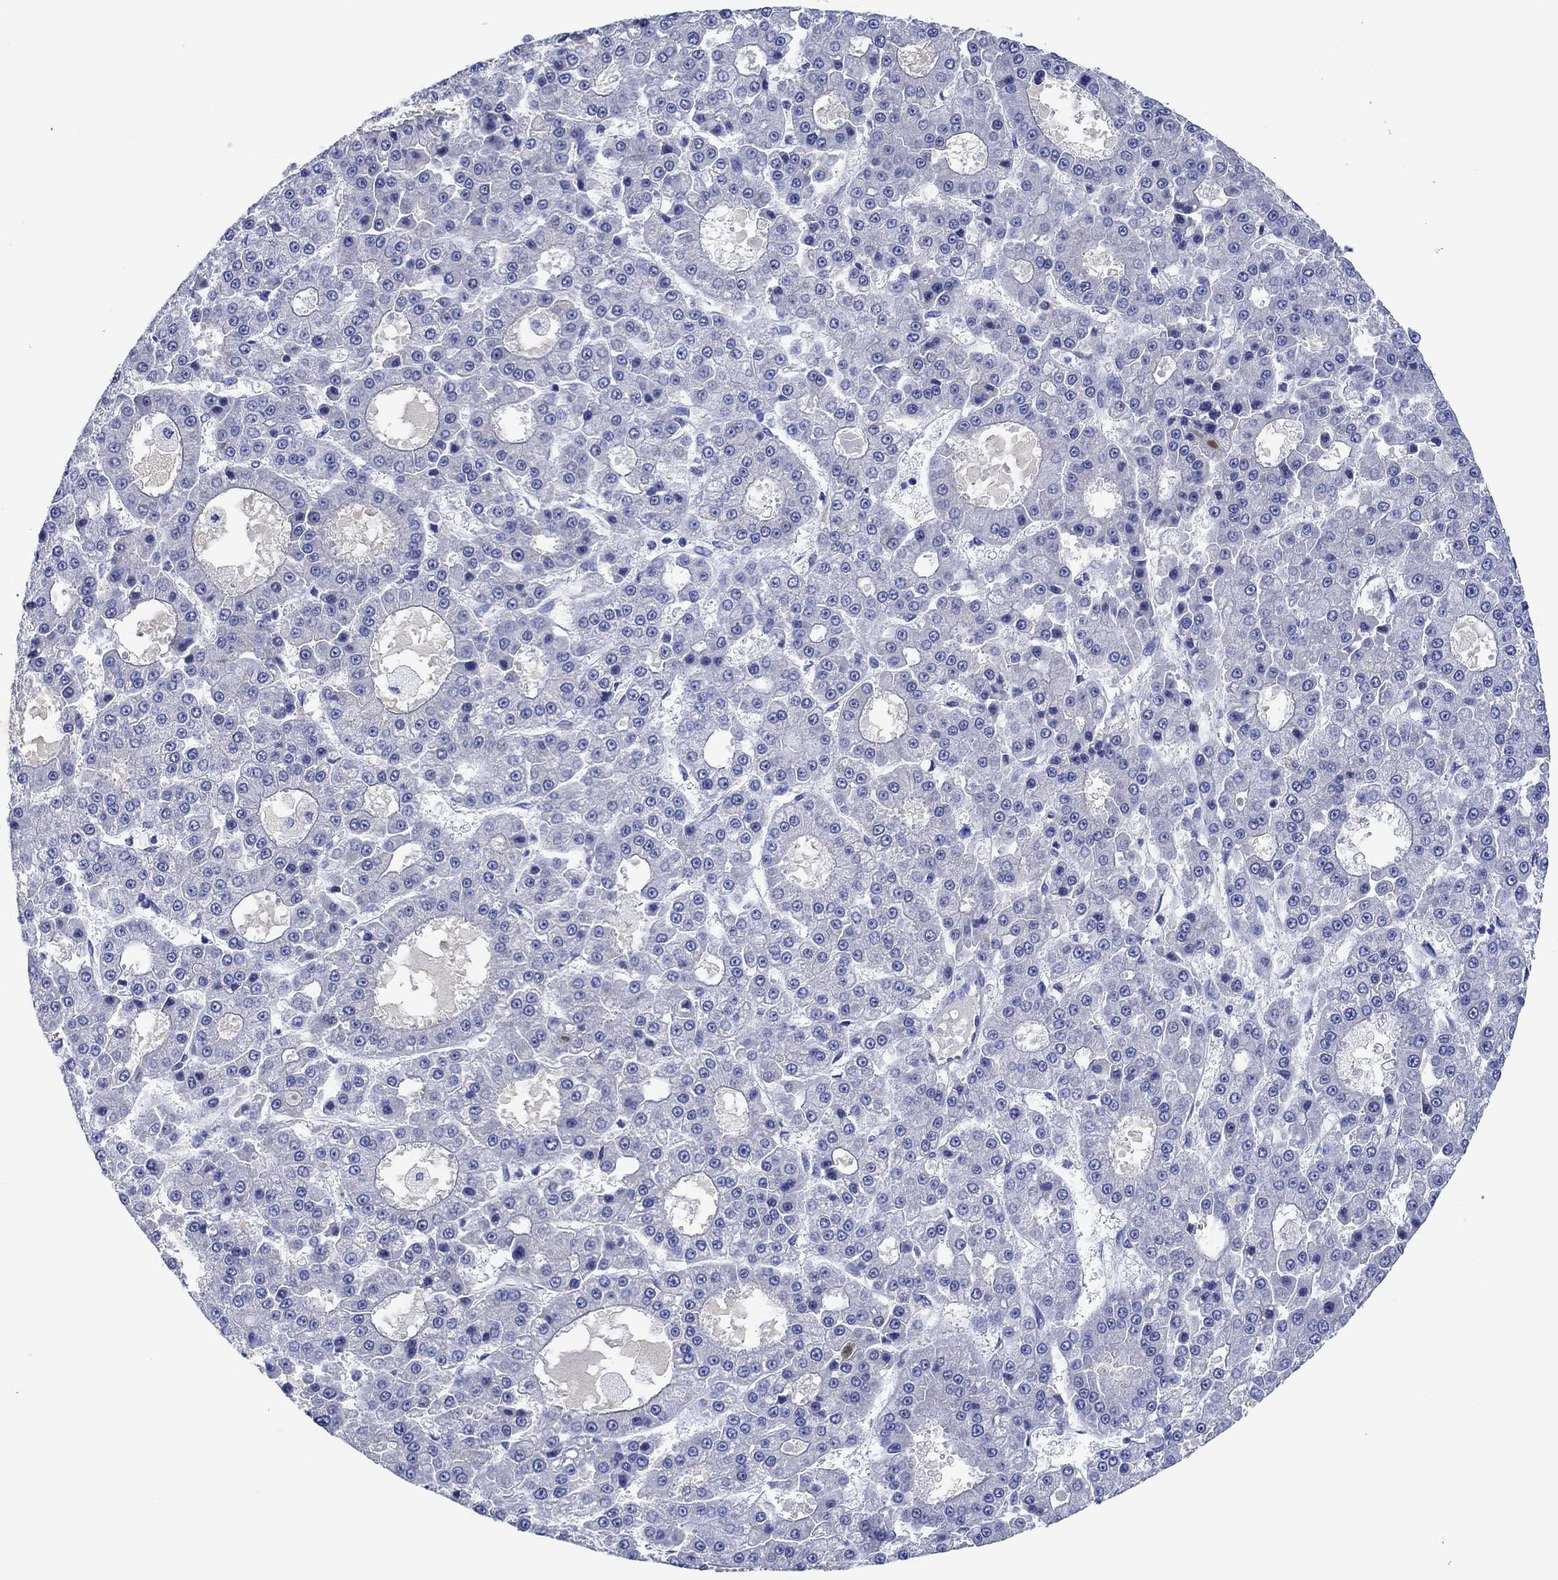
{"staining": {"intensity": "negative", "quantity": "none", "location": "none"}, "tissue": "liver cancer", "cell_type": "Tumor cells", "image_type": "cancer", "snomed": [{"axis": "morphology", "description": "Carcinoma, Hepatocellular, NOS"}, {"axis": "topography", "description": "Liver"}], "caption": "This is an IHC photomicrograph of human liver hepatocellular carcinoma. There is no staining in tumor cells.", "gene": "CPNE6", "patient": {"sex": "male", "age": 70}}